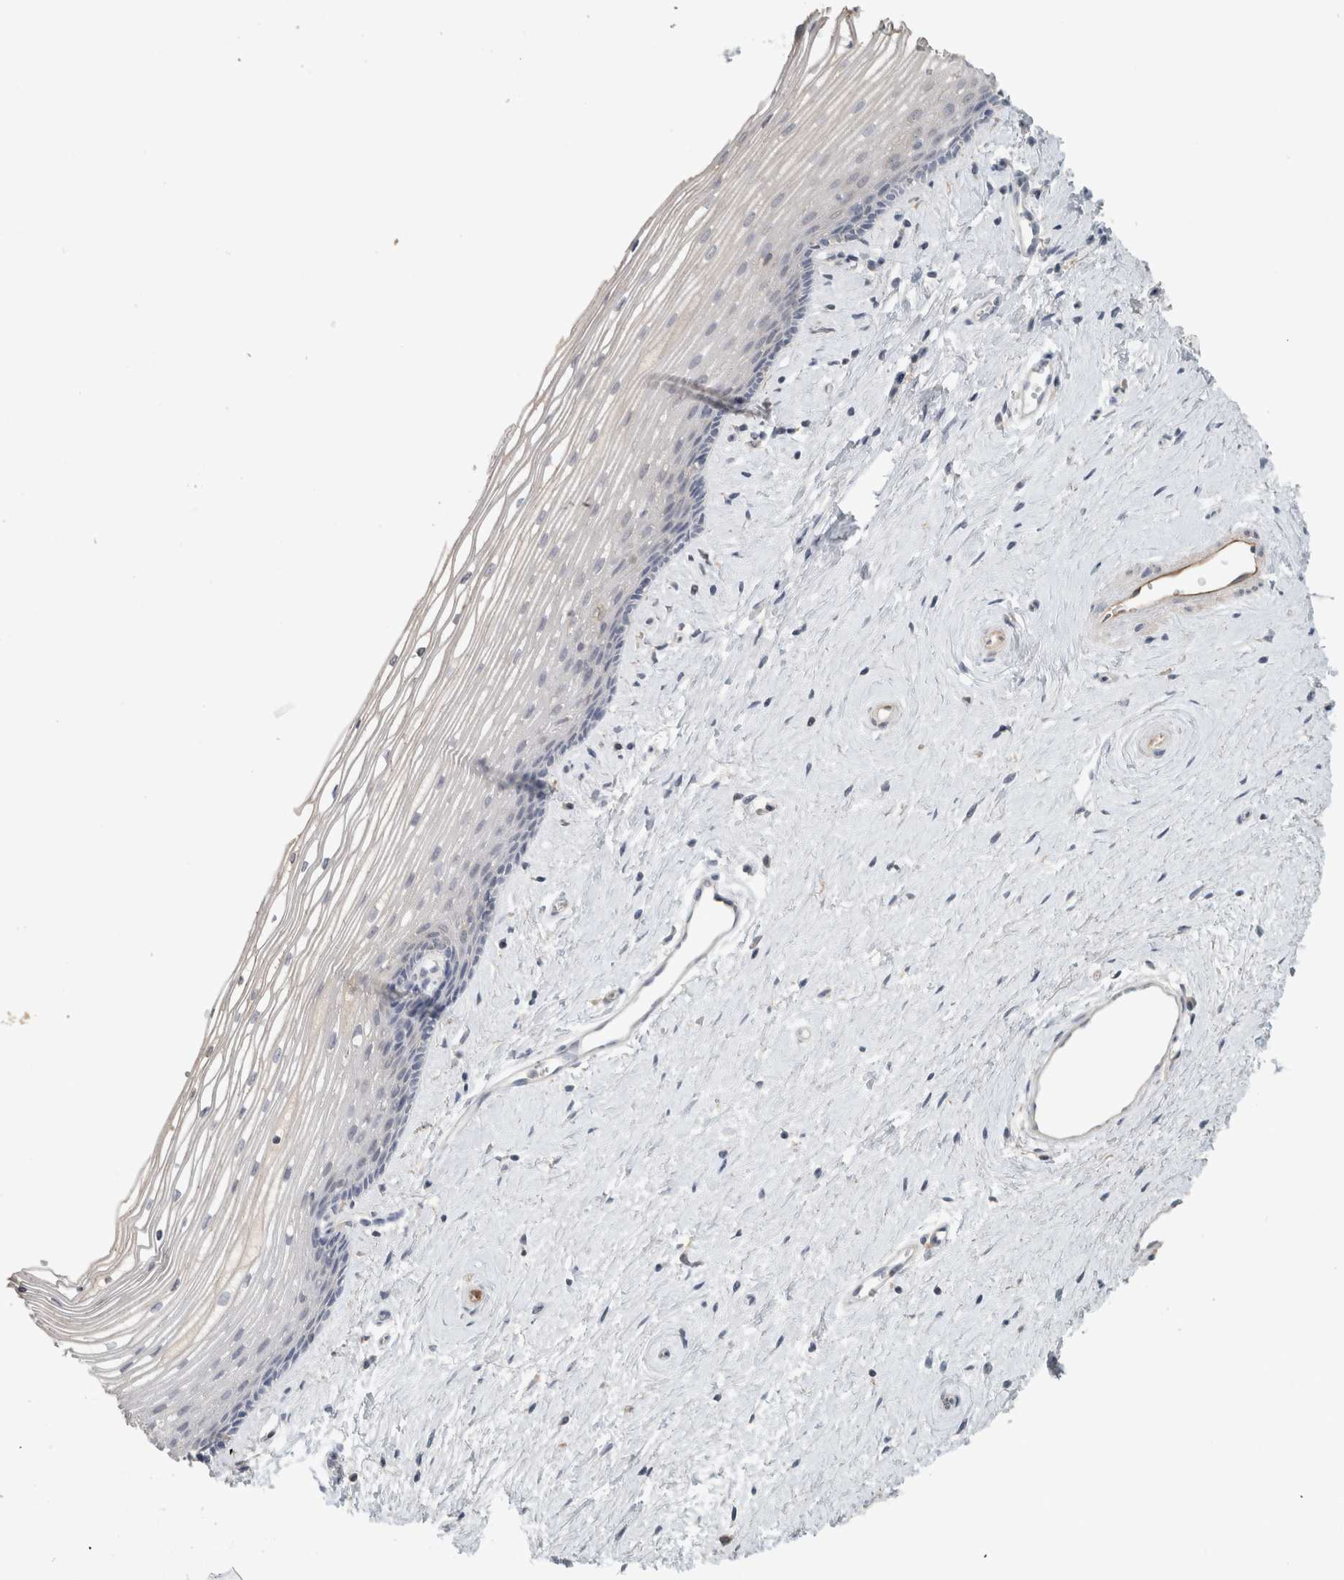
{"staining": {"intensity": "negative", "quantity": "none", "location": "none"}, "tissue": "vagina", "cell_type": "Squamous epithelial cells", "image_type": "normal", "snomed": [{"axis": "morphology", "description": "Normal tissue, NOS"}, {"axis": "topography", "description": "Vagina"}], "caption": "Immunohistochemistry (IHC) of normal vagina reveals no expression in squamous epithelial cells.", "gene": "SCIN", "patient": {"sex": "female", "age": 46}}